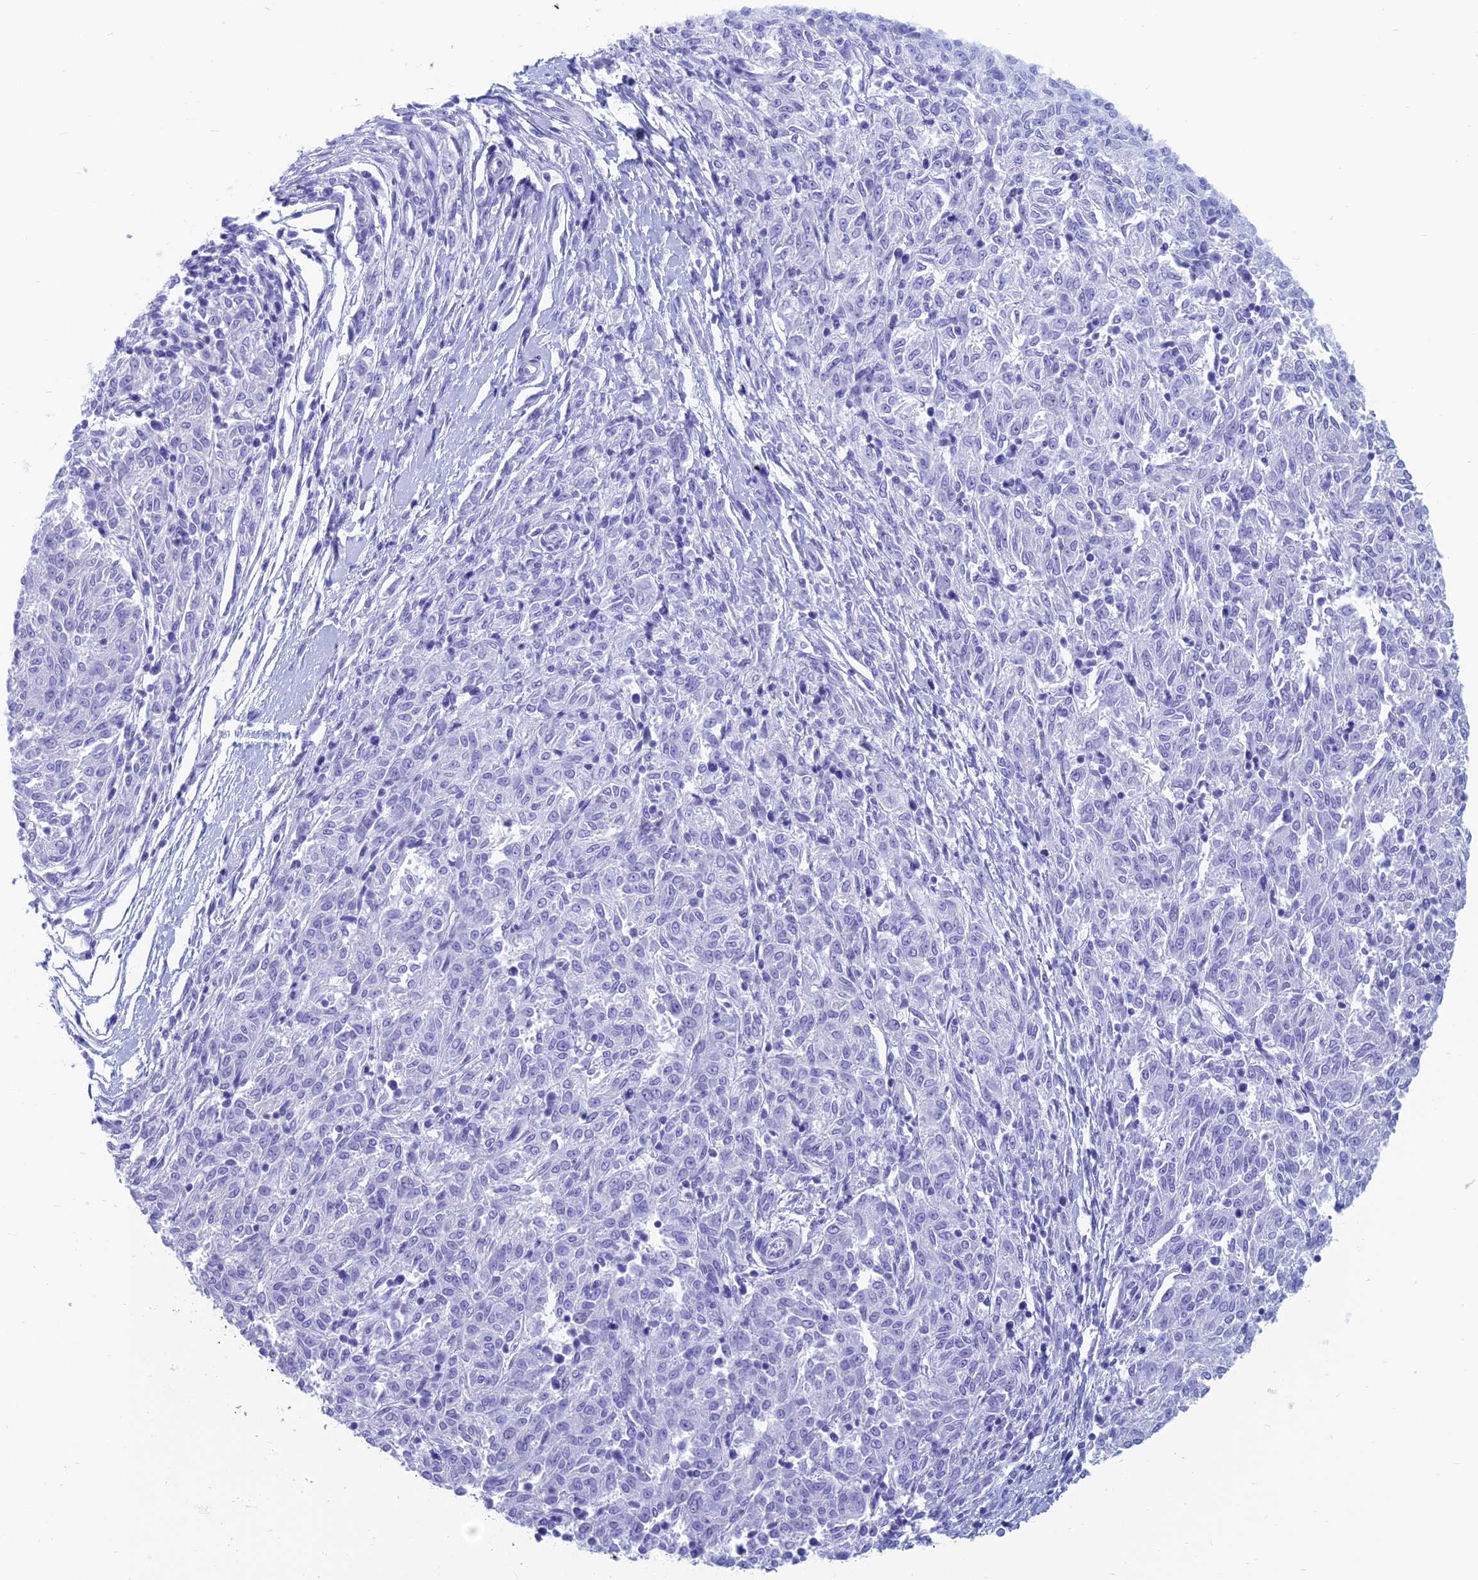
{"staining": {"intensity": "negative", "quantity": "none", "location": "none"}, "tissue": "melanoma", "cell_type": "Tumor cells", "image_type": "cancer", "snomed": [{"axis": "morphology", "description": "Malignant melanoma, NOS"}, {"axis": "topography", "description": "Skin"}], "caption": "IHC of malignant melanoma exhibits no positivity in tumor cells.", "gene": "CAPS", "patient": {"sex": "female", "age": 72}}